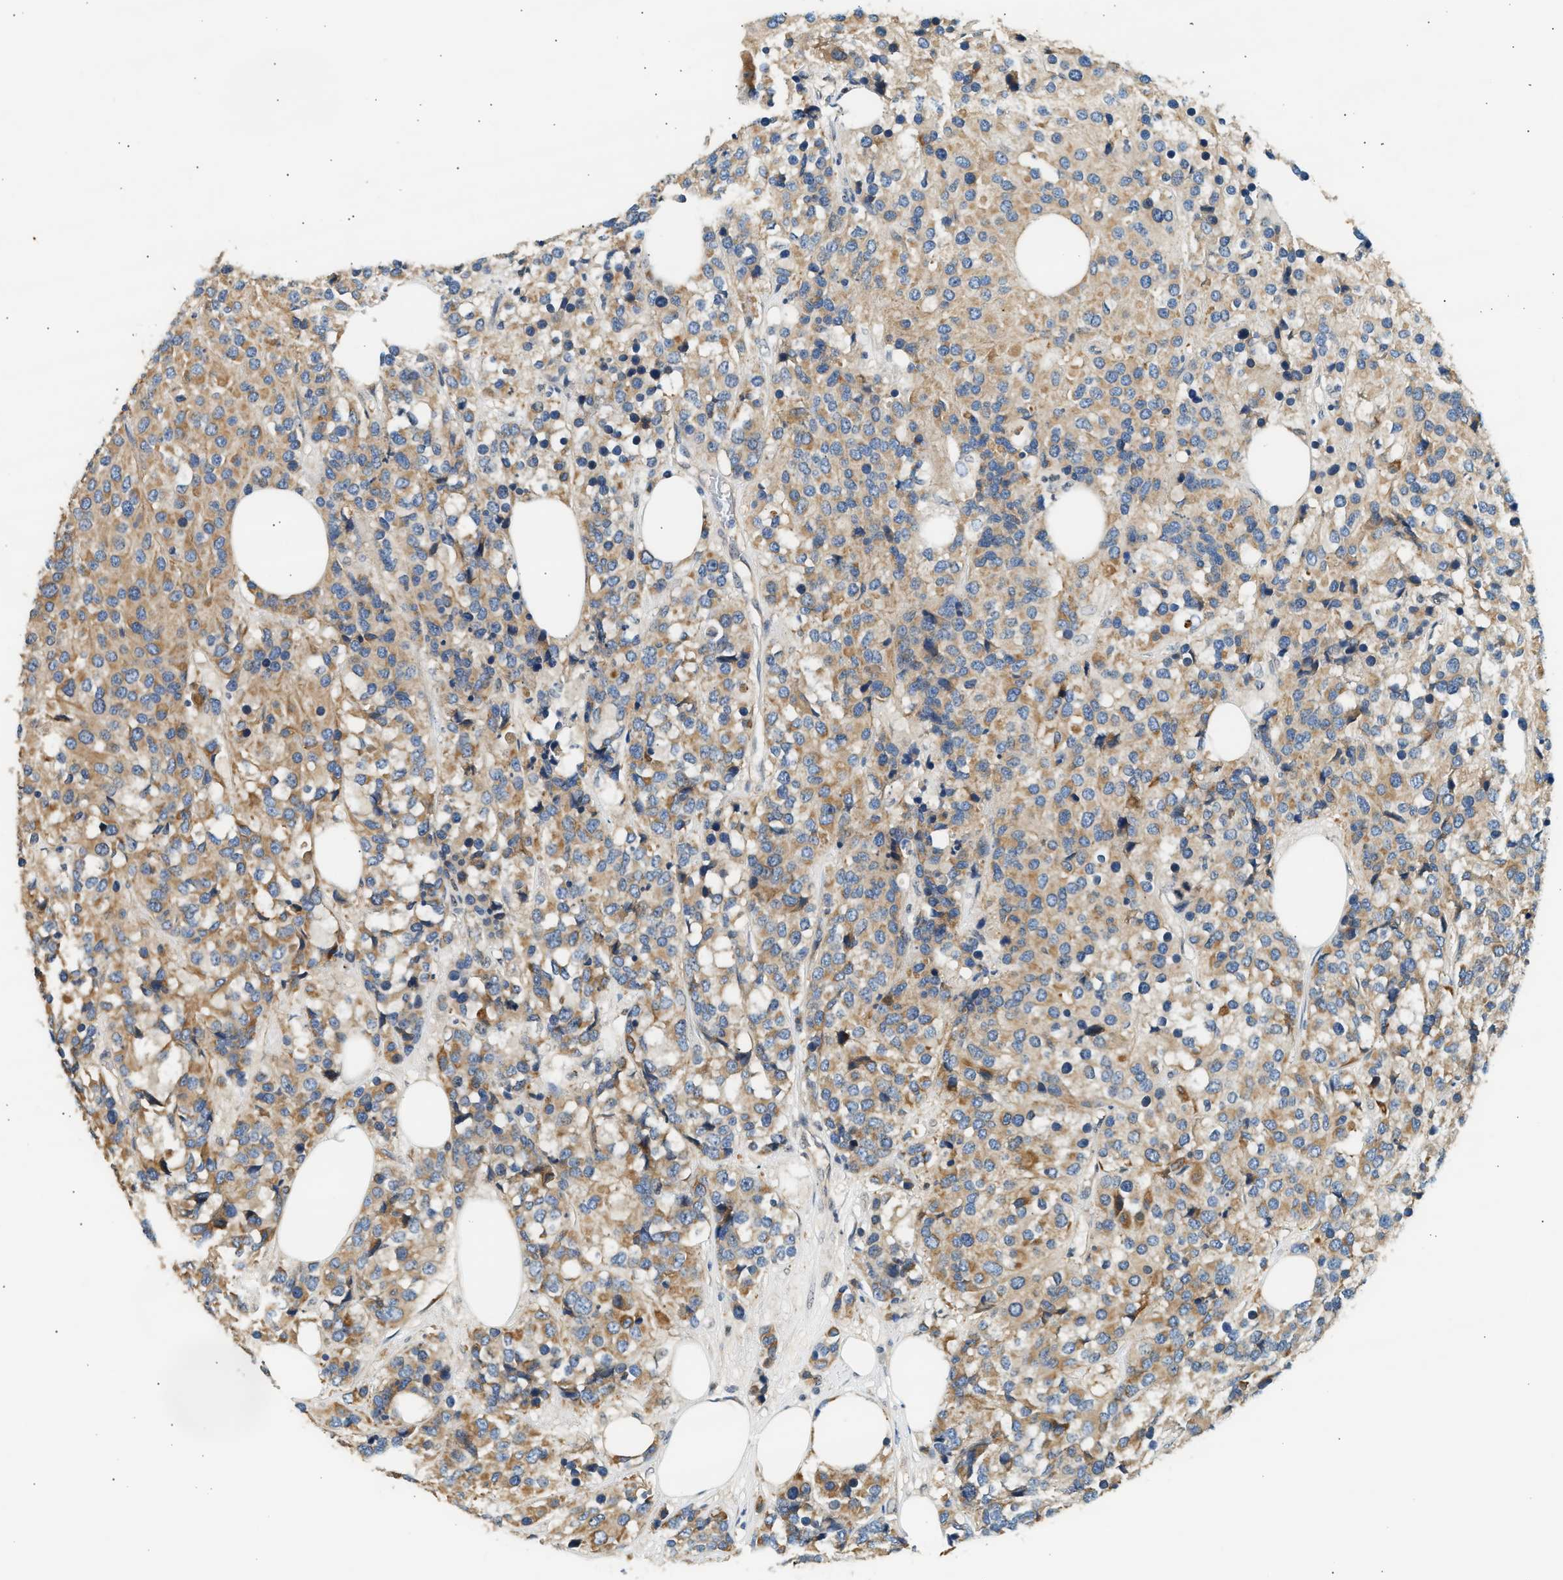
{"staining": {"intensity": "moderate", "quantity": ">75%", "location": "cytoplasmic/membranous"}, "tissue": "breast cancer", "cell_type": "Tumor cells", "image_type": "cancer", "snomed": [{"axis": "morphology", "description": "Lobular carcinoma"}, {"axis": "topography", "description": "Breast"}], "caption": "Approximately >75% of tumor cells in breast cancer (lobular carcinoma) demonstrate moderate cytoplasmic/membranous protein staining as visualized by brown immunohistochemical staining.", "gene": "WDR31", "patient": {"sex": "female", "age": 59}}